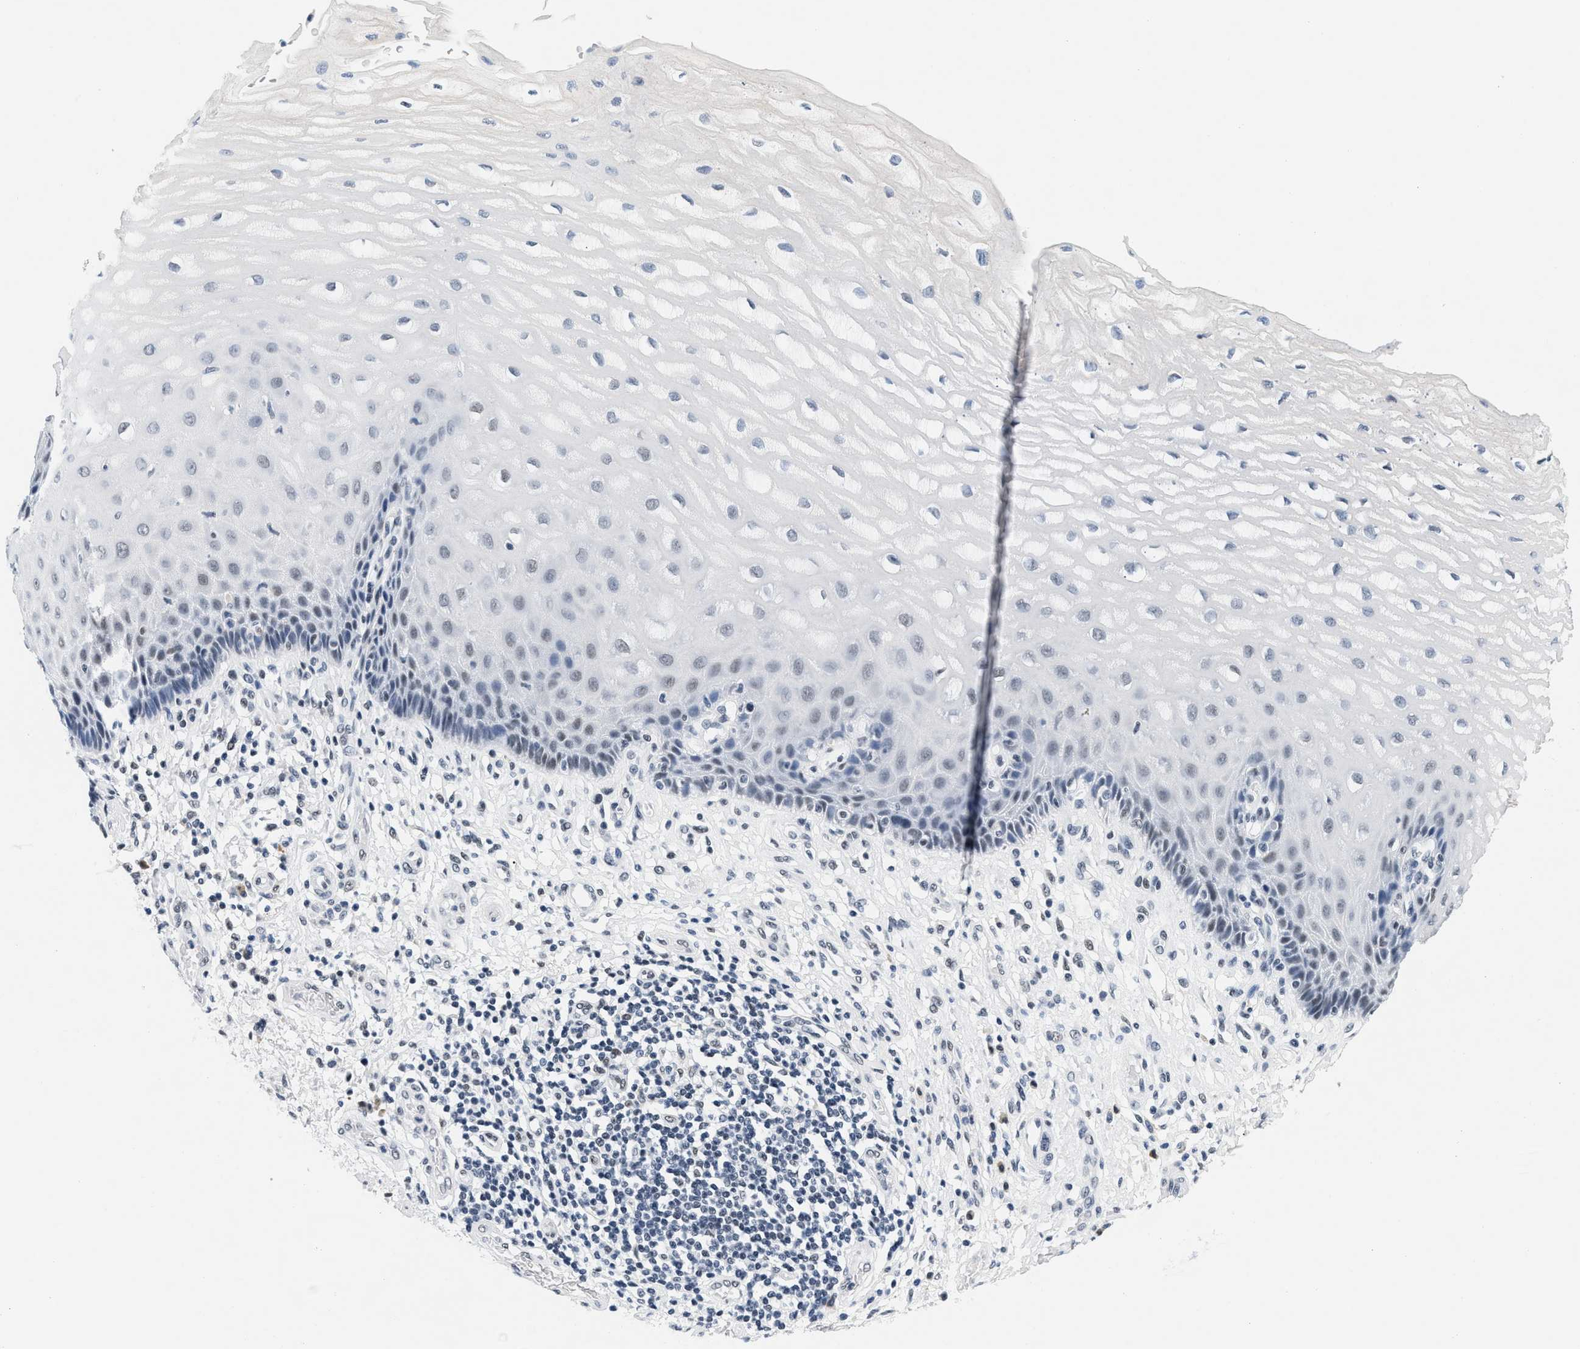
{"staining": {"intensity": "negative", "quantity": "none", "location": "none"}, "tissue": "esophagus", "cell_type": "Squamous epithelial cells", "image_type": "normal", "snomed": [{"axis": "morphology", "description": "Normal tissue, NOS"}, {"axis": "topography", "description": "Esophagus"}], "caption": "Squamous epithelial cells are negative for protein expression in benign human esophagus. (DAB (3,3'-diaminobenzidine) IHC, high magnification).", "gene": "ATF2", "patient": {"sex": "male", "age": 54}}